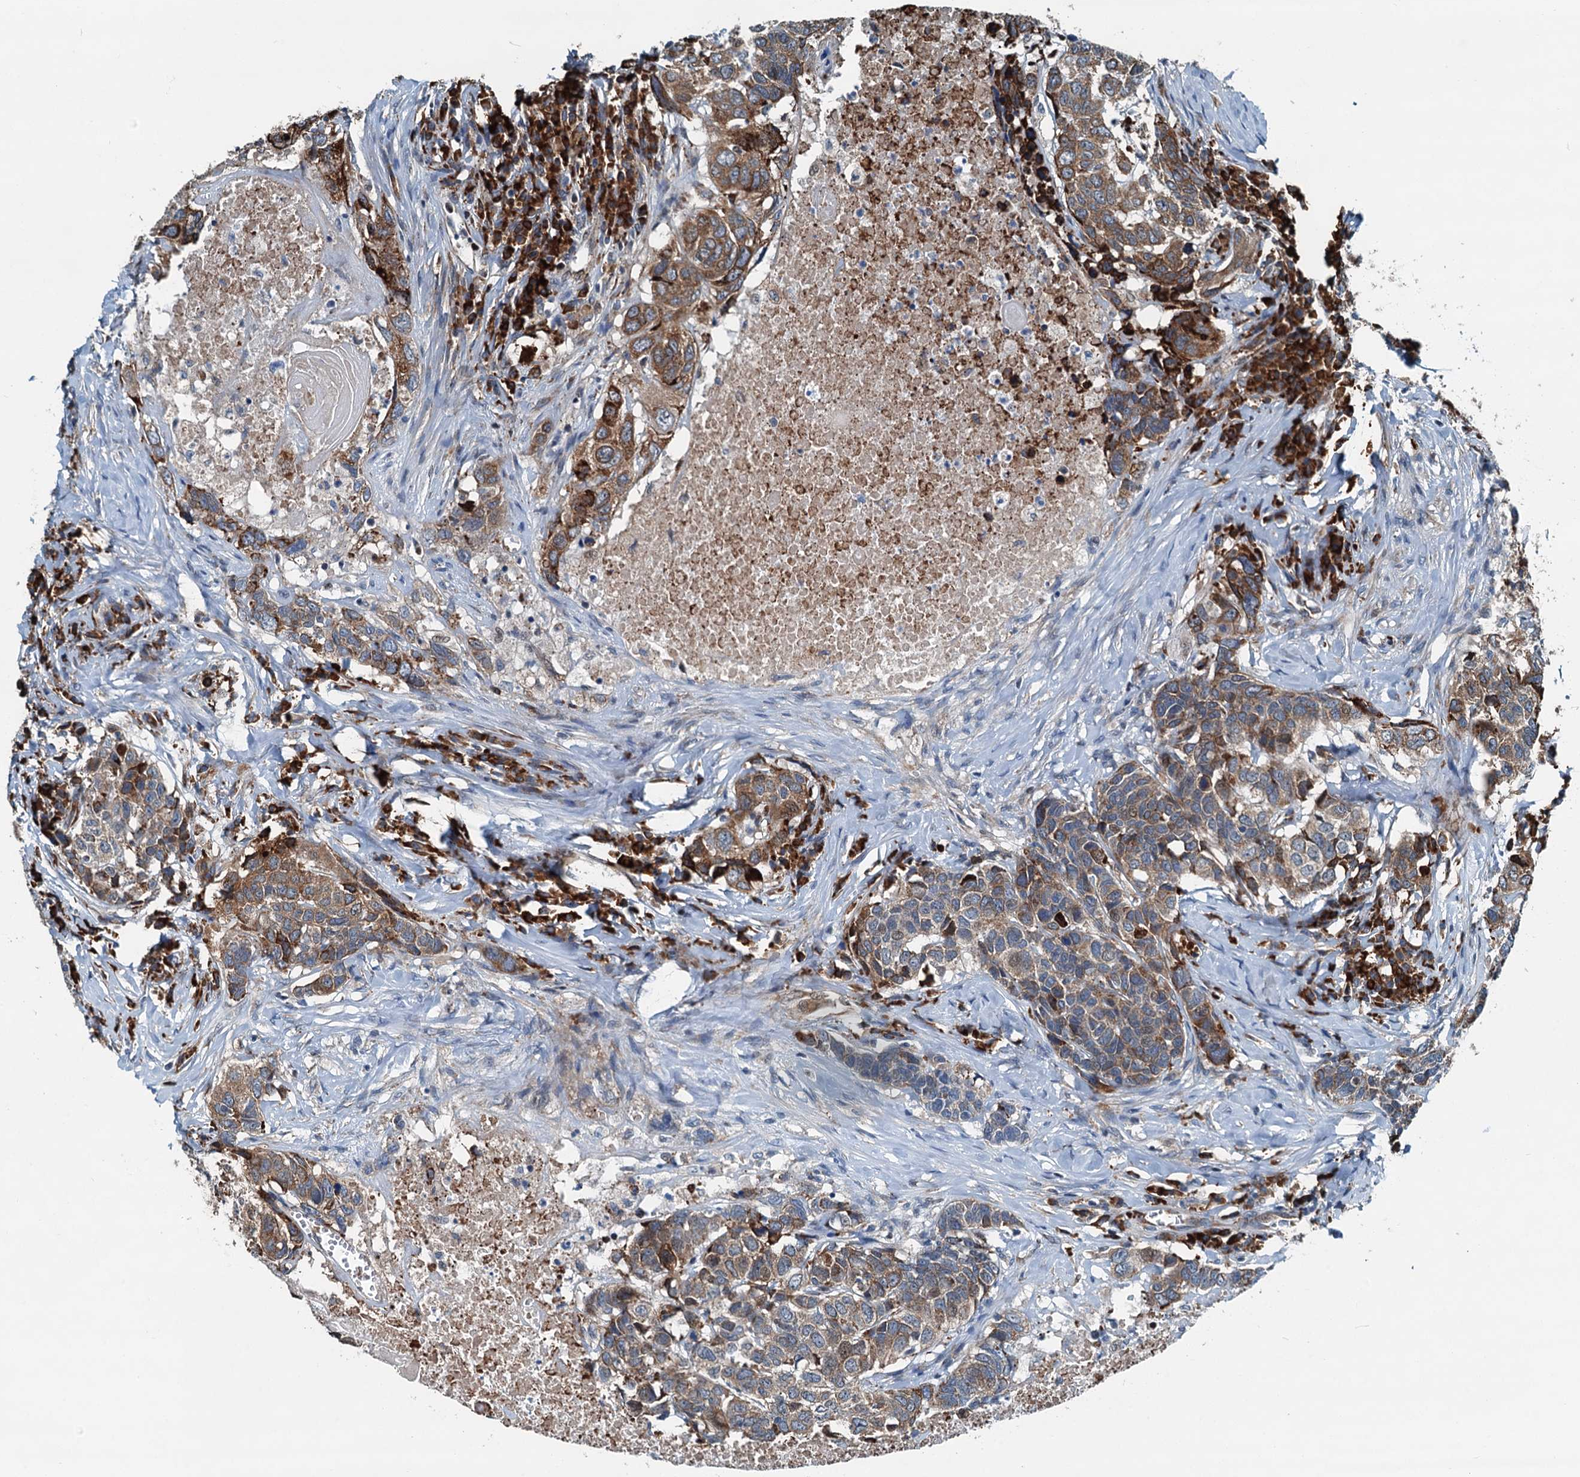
{"staining": {"intensity": "moderate", "quantity": ">75%", "location": "cytoplasmic/membranous"}, "tissue": "head and neck cancer", "cell_type": "Tumor cells", "image_type": "cancer", "snomed": [{"axis": "morphology", "description": "Squamous cell carcinoma, NOS"}, {"axis": "topography", "description": "Head-Neck"}], "caption": "Head and neck cancer tissue reveals moderate cytoplasmic/membranous staining in approximately >75% of tumor cells", "gene": "TAMALIN", "patient": {"sex": "male", "age": 66}}